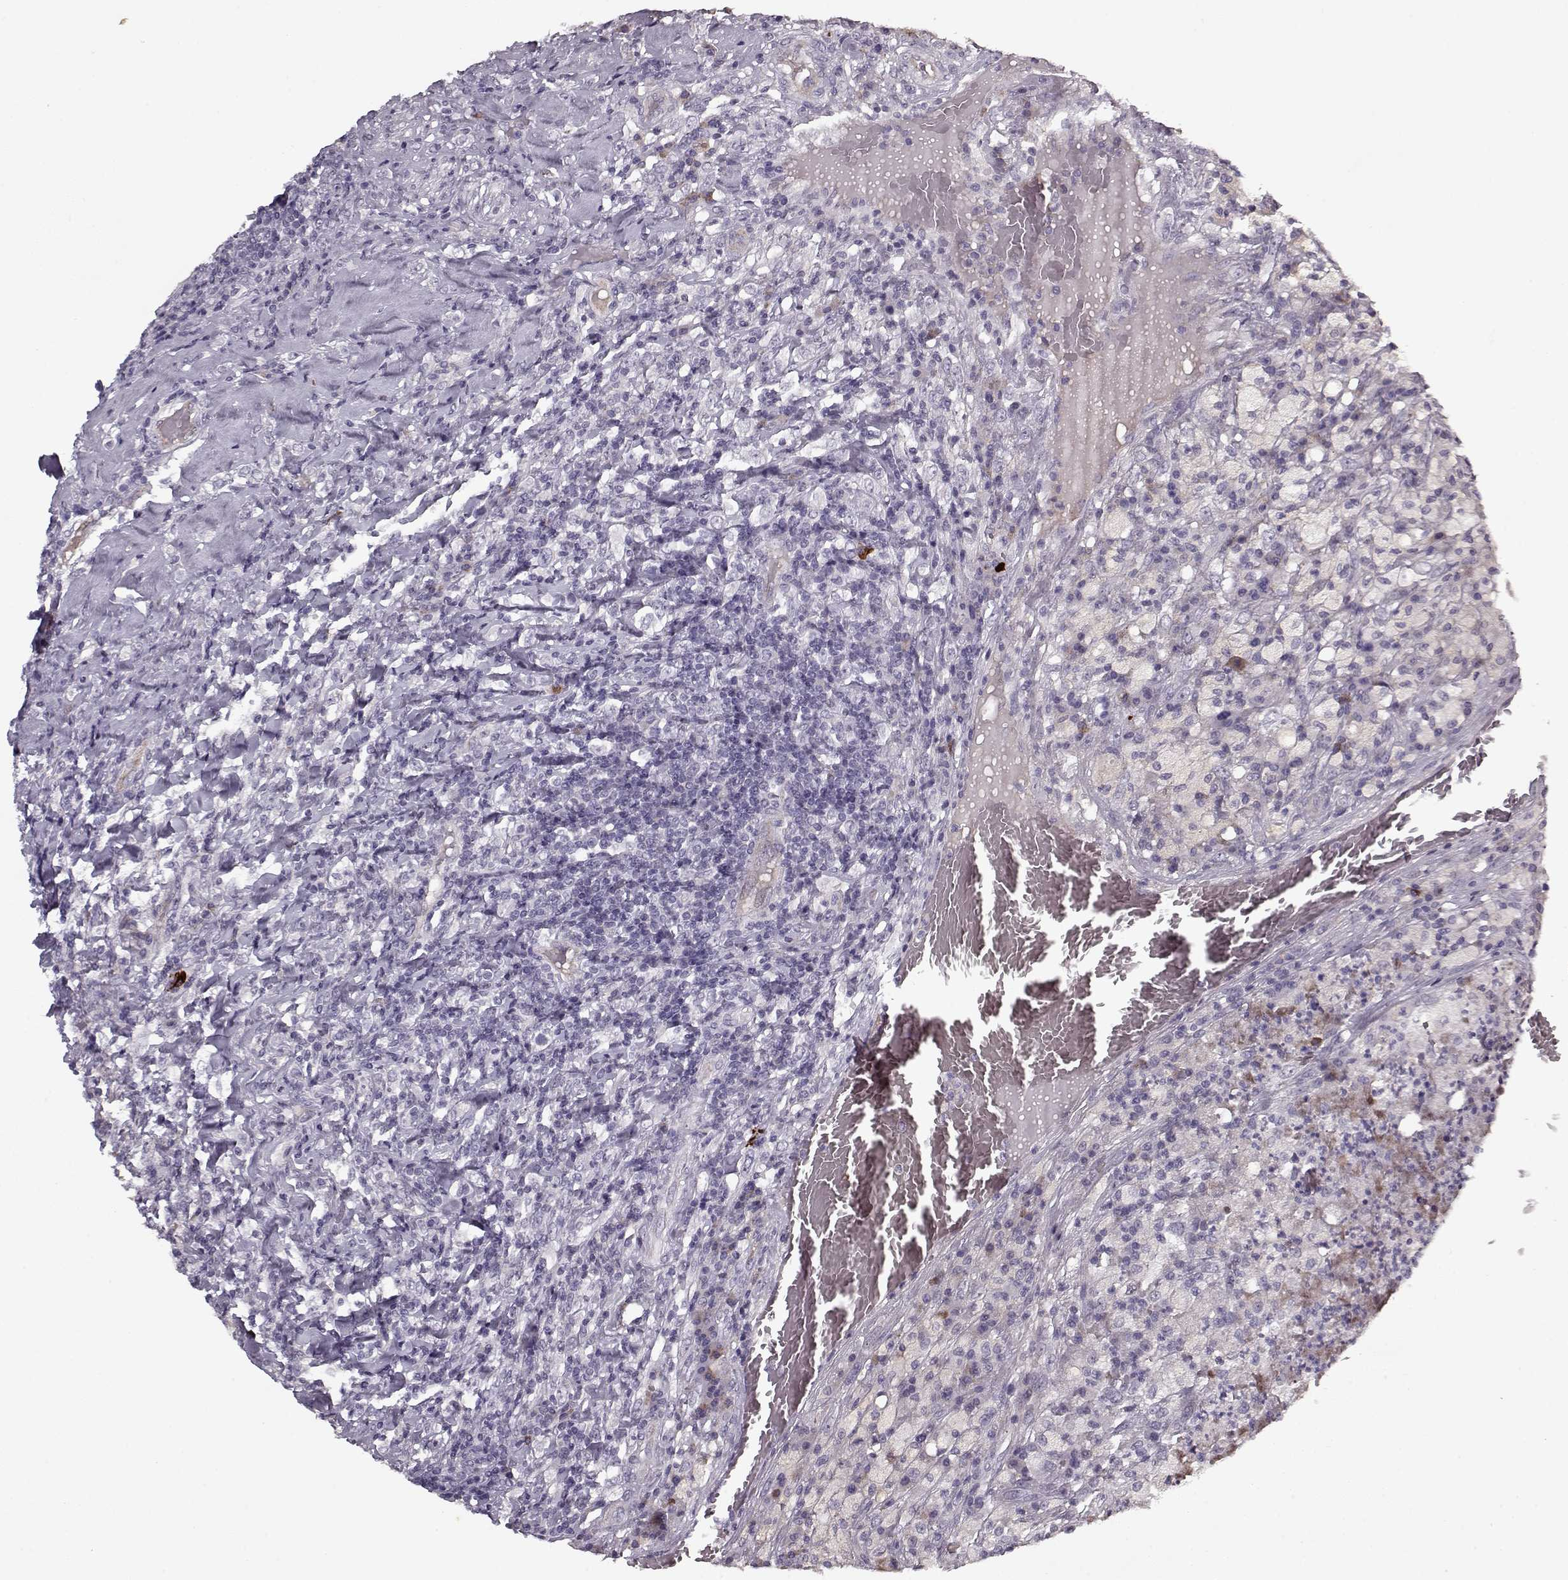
{"staining": {"intensity": "negative", "quantity": "none", "location": "none"}, "tissue": "testis cancer", "cell_type": "Tumor cells", "image_type": "cancer", "snomed": [{"axis": "morphology", "description": "Necrosis, NOS"}, {"axis": "morphology", "description": "Carcinoma, Embryonal, NOS"}, {"axis": "topography", "description": "Testis"}], "caption": "Human embryonal carcinoma (testis) stained for a protein using immunohistochemistry (IHC) displays no staining in tumor cells.", "gene": "KRT9", "patient": {"sex": "male", "age": 19}}